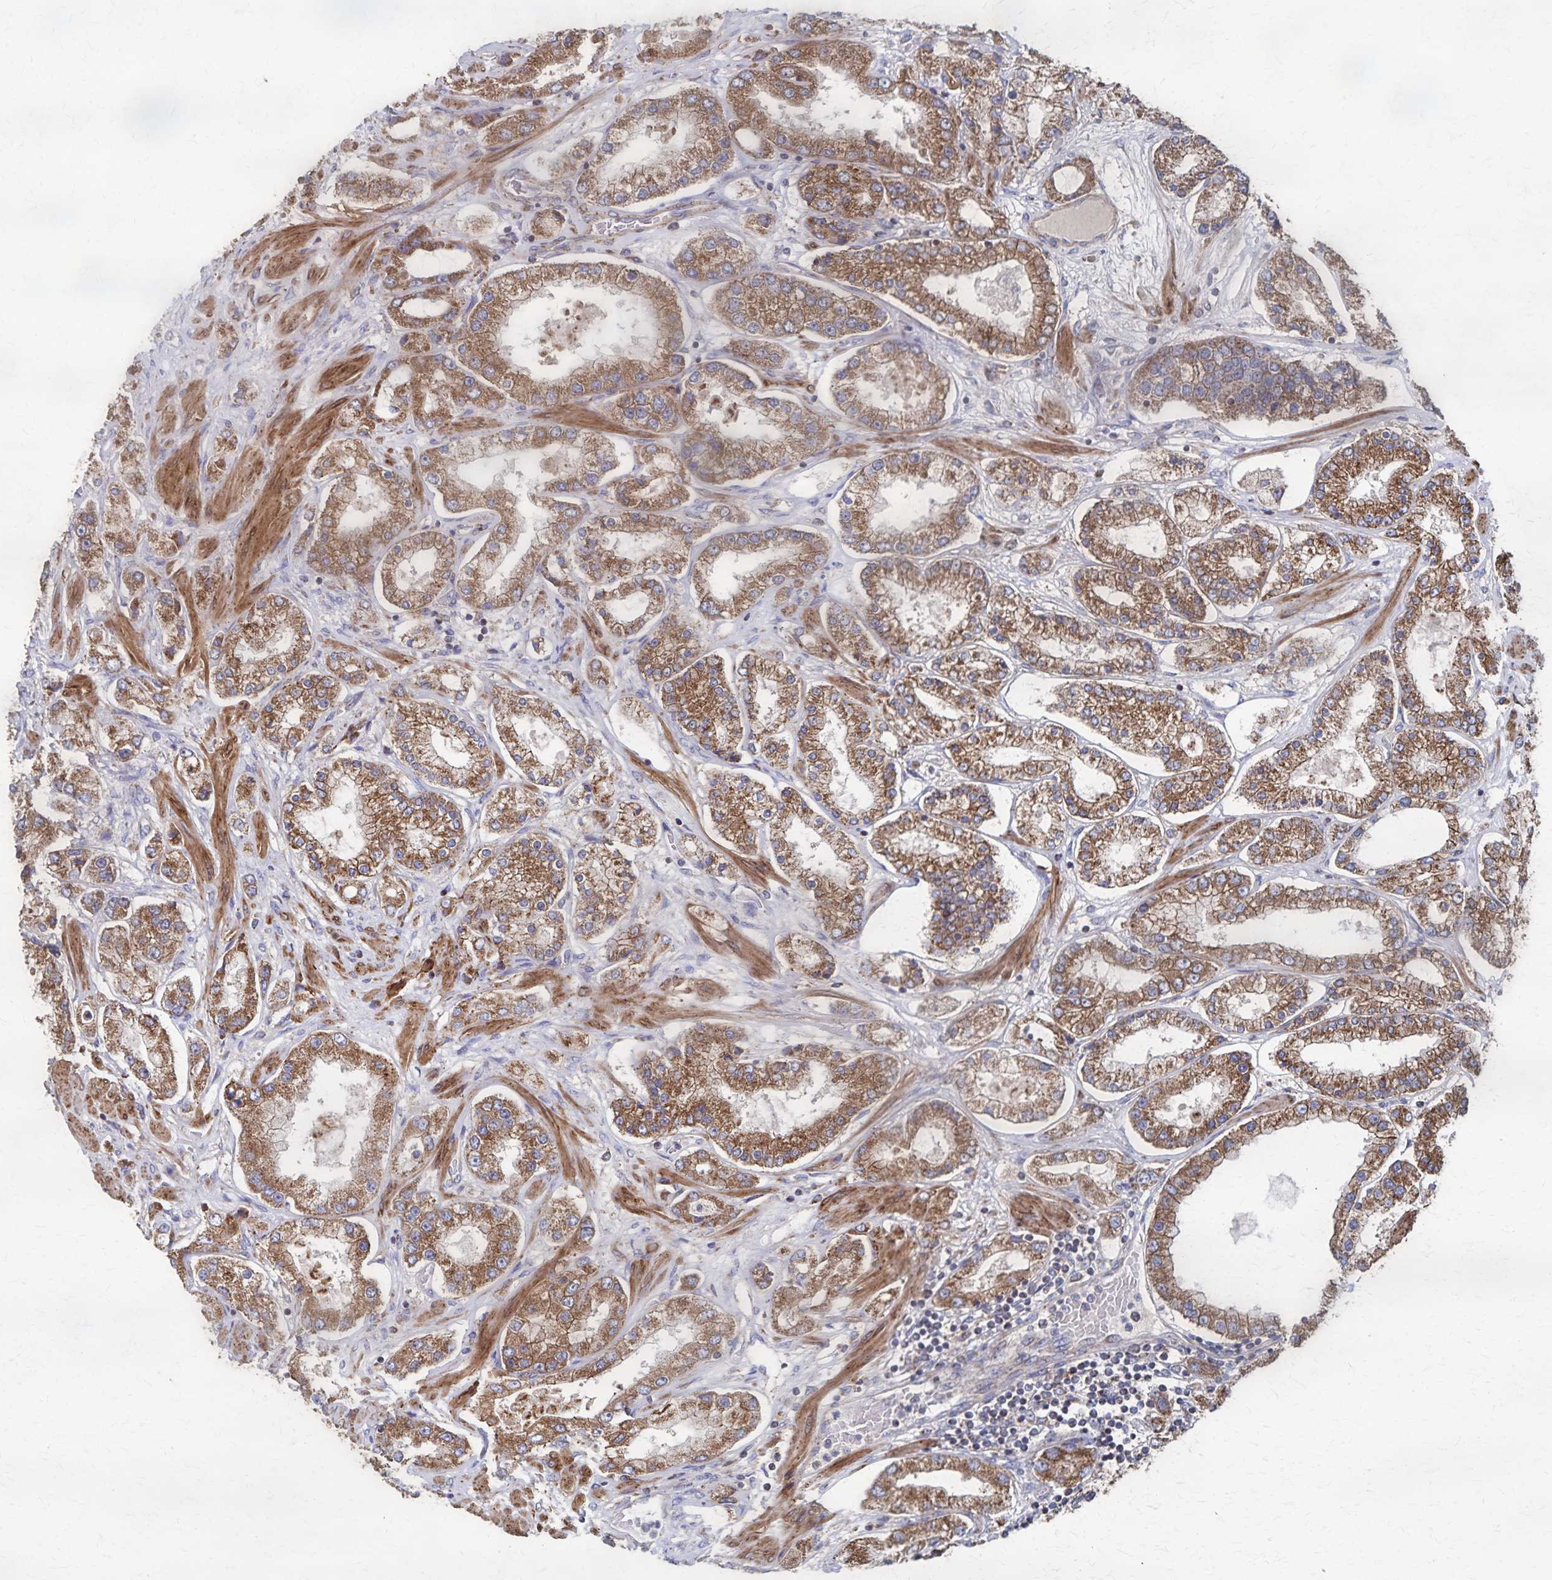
{"staining": {"intensity": "moderate", "quantity": ">75%", "location": "cytoplasmic/membranous"}, "tissue": "prostate cancer", "cell_type": "Tumor cells", "image_type": "cancer", "snomed": [{"axis": "morphology", "description": "Adenocarcinoma, High grade"}, {"axis": "topography", "description": "Prostate"}], "caption": "The immunohistochemical stain highlights moderate cytoplasmic/membranous expression in tumor cells of prostate cancer tissue.", "gene": "PGAP2", "patient": {"sex": "male", "age": 69}}